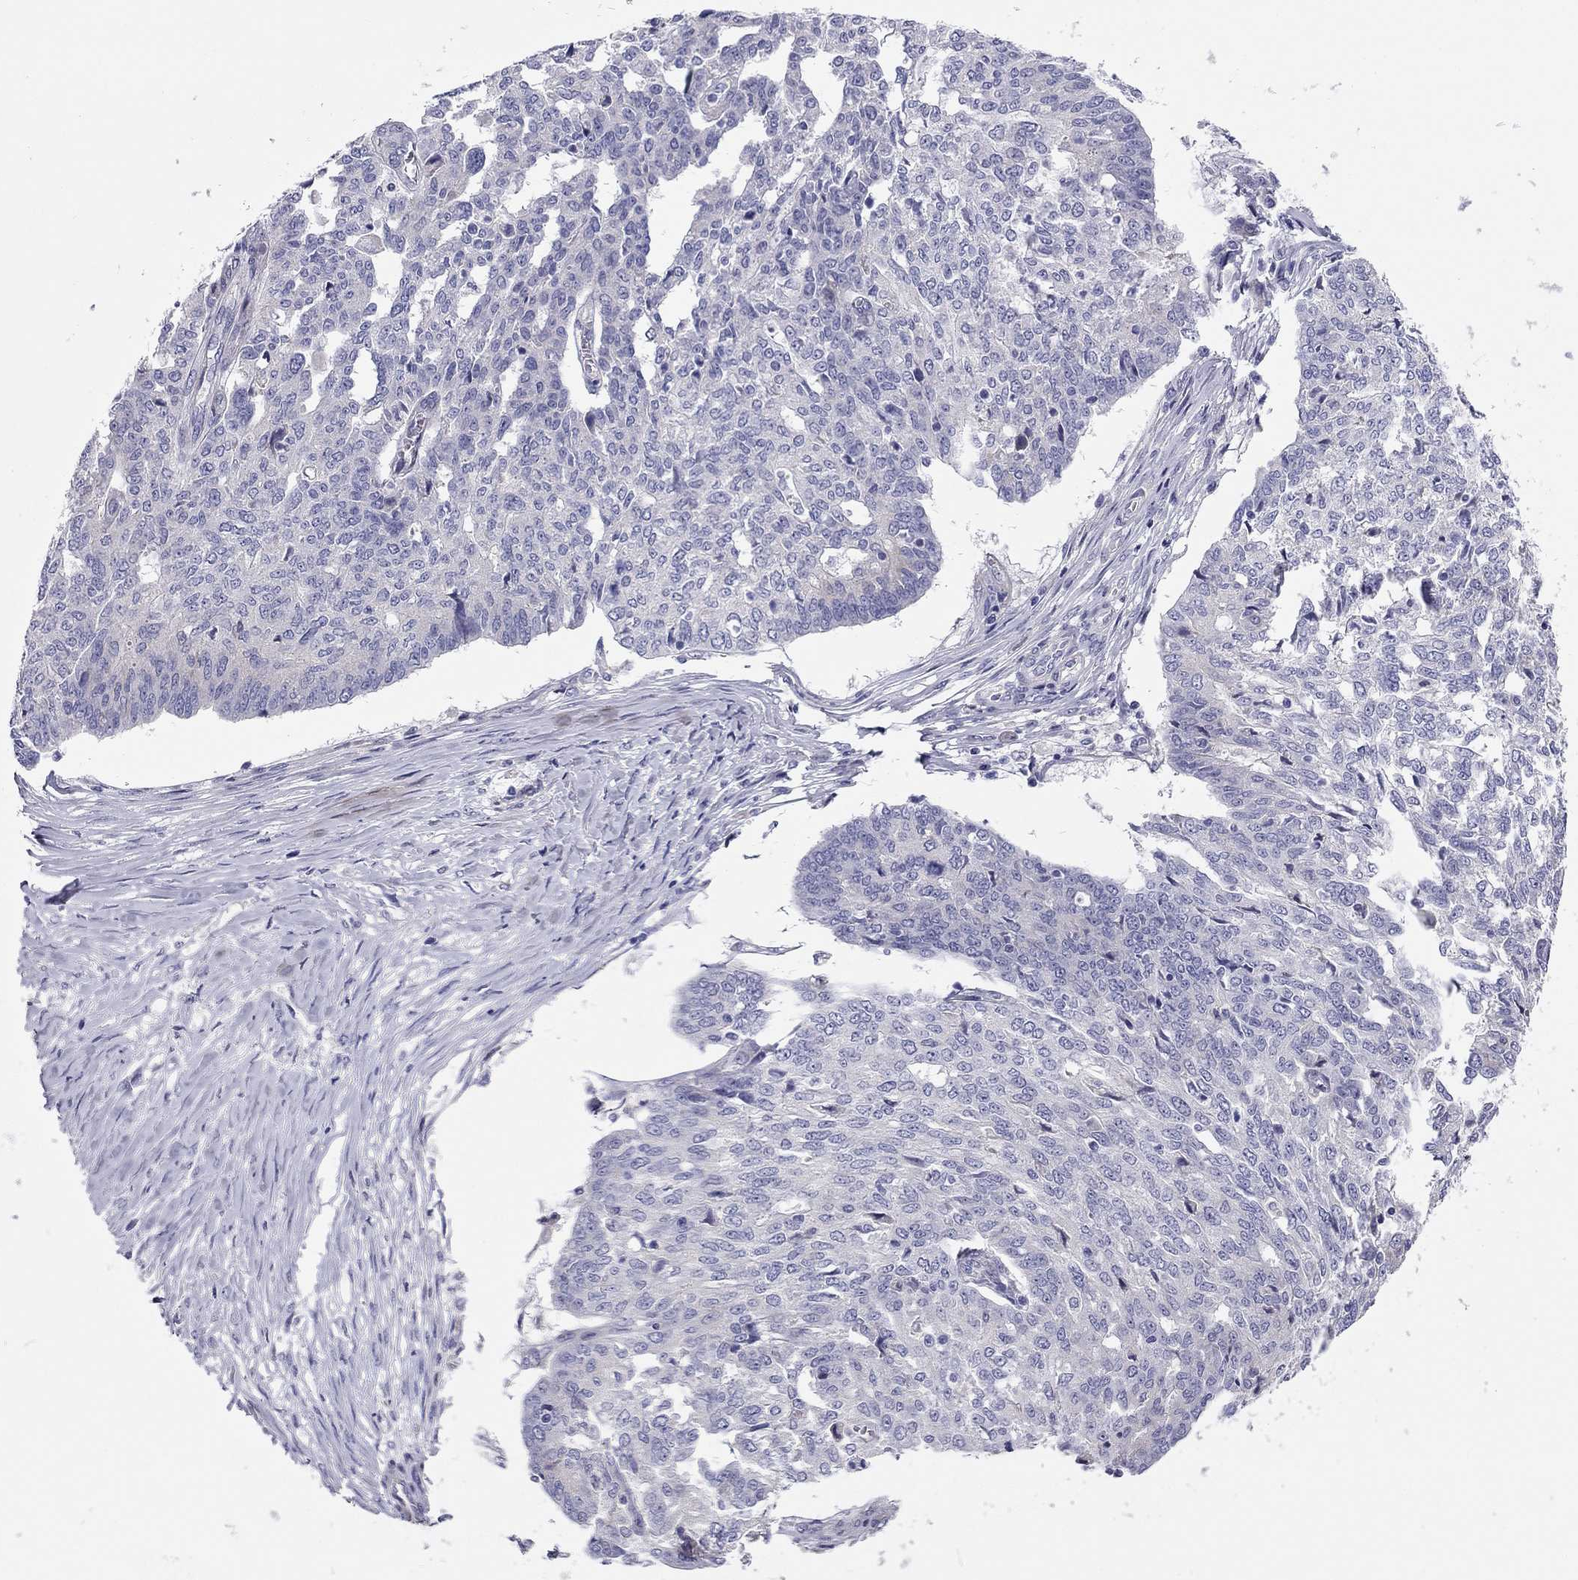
{"staining": {"intensity": "negative", "quantity": "none", "location": "none"}, "tissue": "ovarian cancer", "cell_type": "Tumor cells", "image_type": "cancer", "snomed": [{"axis": "morphology", "description": "Cystadenocarcinoma, serous, NOS"}, {"axis": "topography", "description": "Ovary"}], "caption": "A micrograph of human ovarian cancer is negative for staining in tumor cells.", "gene": "SCARB1", "patient": {"sex": "female", "age": 67}}